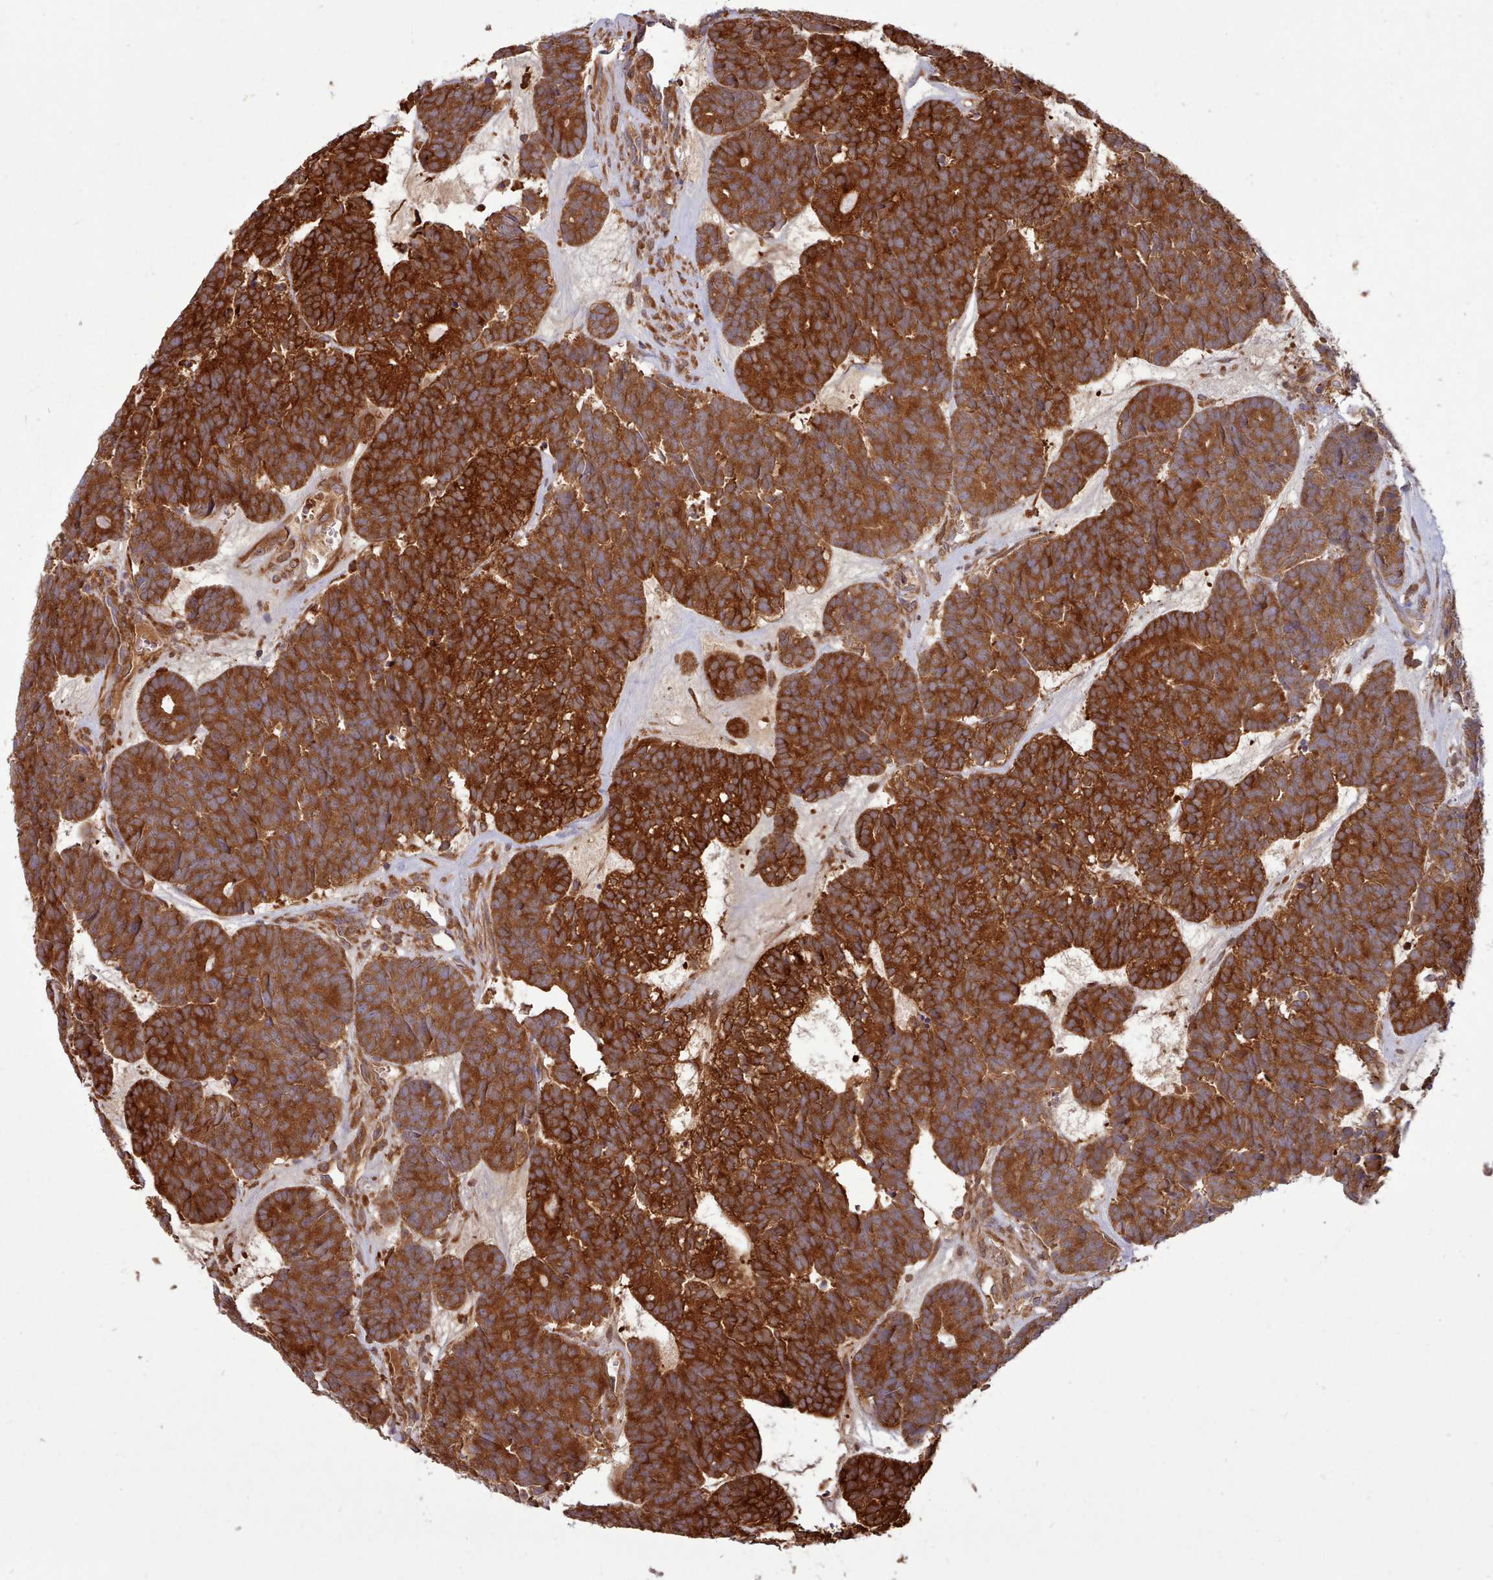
{"staining": {"intensity": "strong", "quantity": ">75%", "location": "cytoplasmic/membranous"}, "tissue": "head and neck cancer", "cell_type": "Tumor cells", "image_type": "cancer", "snomed": [{"axis": "morphology", "description": "Adenocarcinoma, NOS"}, {"axis": "topography", "description": "Head-Neck"}], "caption": "Immunohistochemistry (DAB) staining of human head and neck cancer (adenocarcinoma) exhibits strong cytoplasmic/membranous protein staining in approximately >75% of tumor cells.", "gene": "SLC4A9", "patient": {"sex": "female", "age": 81}}